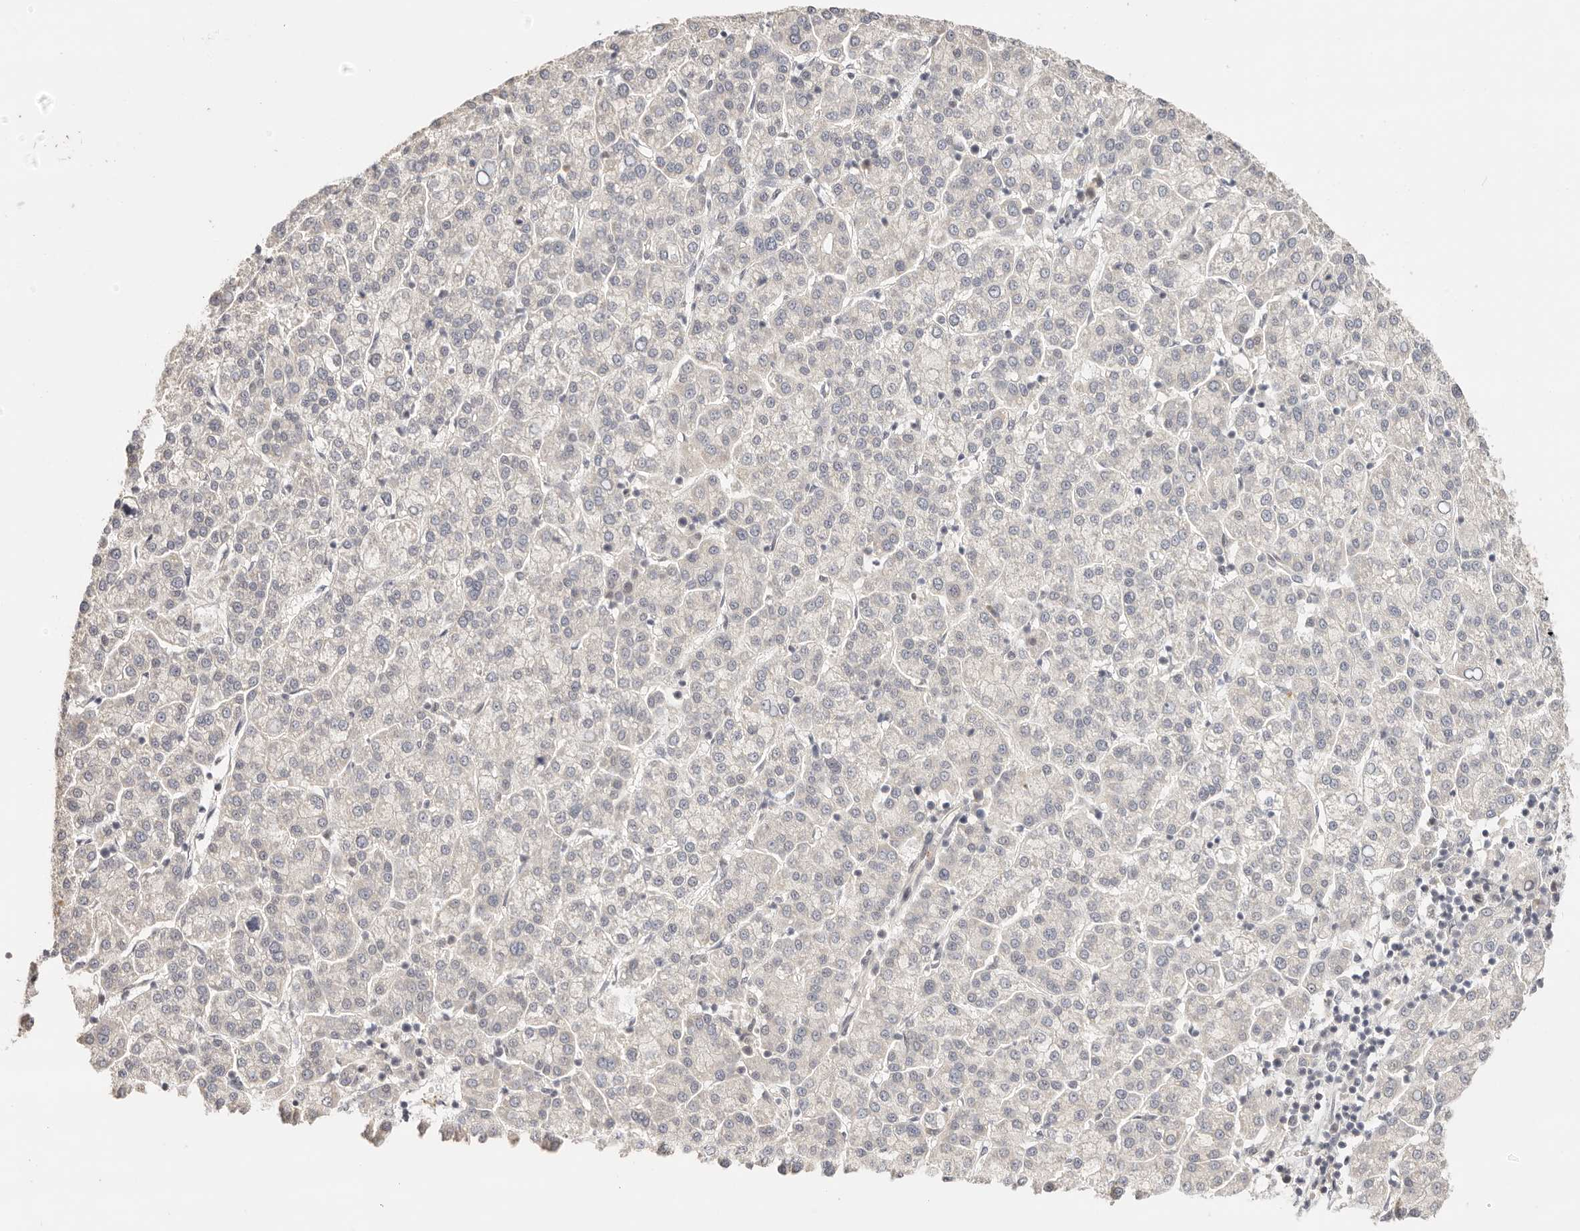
{"staining": {"intensity": "negative", "quantity": "none", "location": "none"}, "tissue": "liver cancer", "cell_type": "Tumor cells", "image_type": "cancer", "snomed": [{"axis": "morphology", "description": "Carcinoma, Hepatocellular, NOS"}, {"axis": "topography", "description": "Liver"}], "caption": "Photomicrograph shows no protein positivity in tumor cells of liver cancer tissue.", "gene": "RFC3", "patient": {"sex": "female", "age": 58}}